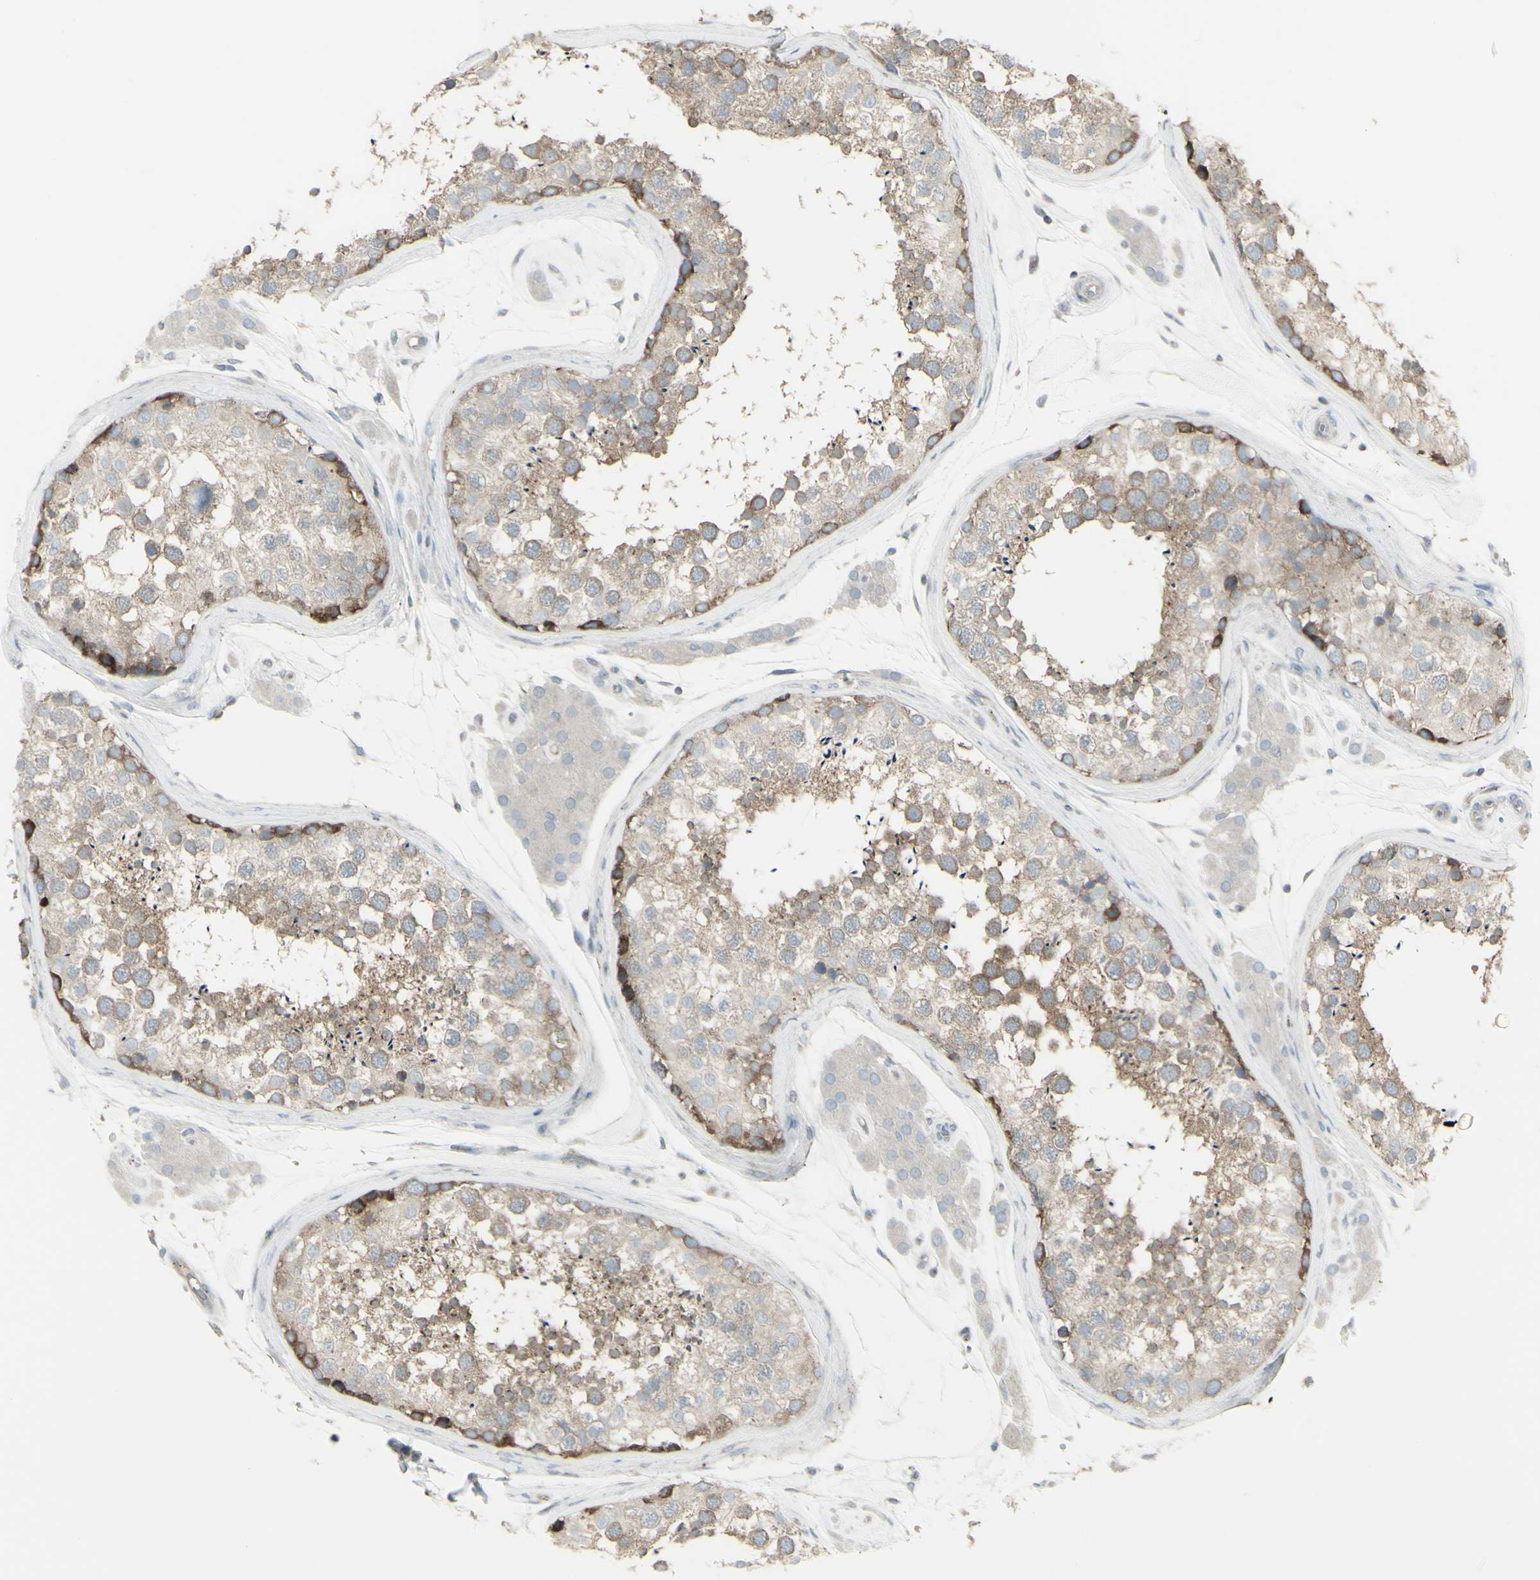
{"staining": {"intensity": "moderate", "quantity": ">75%", "location": "cytoplasmic/membranous"}, "tissue": "testis", "cell_type": "Cells in seminiferous ducts", "image_type": "normal", "snomed": [{"axis": "morphology", "description": "Normal tissue, NOS"}, {"axis": "topography", "description": "Testis"}], "caption": "This histopathology image exhibits IHC staining of unremarkable testis, with medium moderate cytoplasmic/membranous staining in about >75% of cells in seminiferous ducts.", "gene": "GALNT6", "patient": {"sex": "male", "age": 46}}